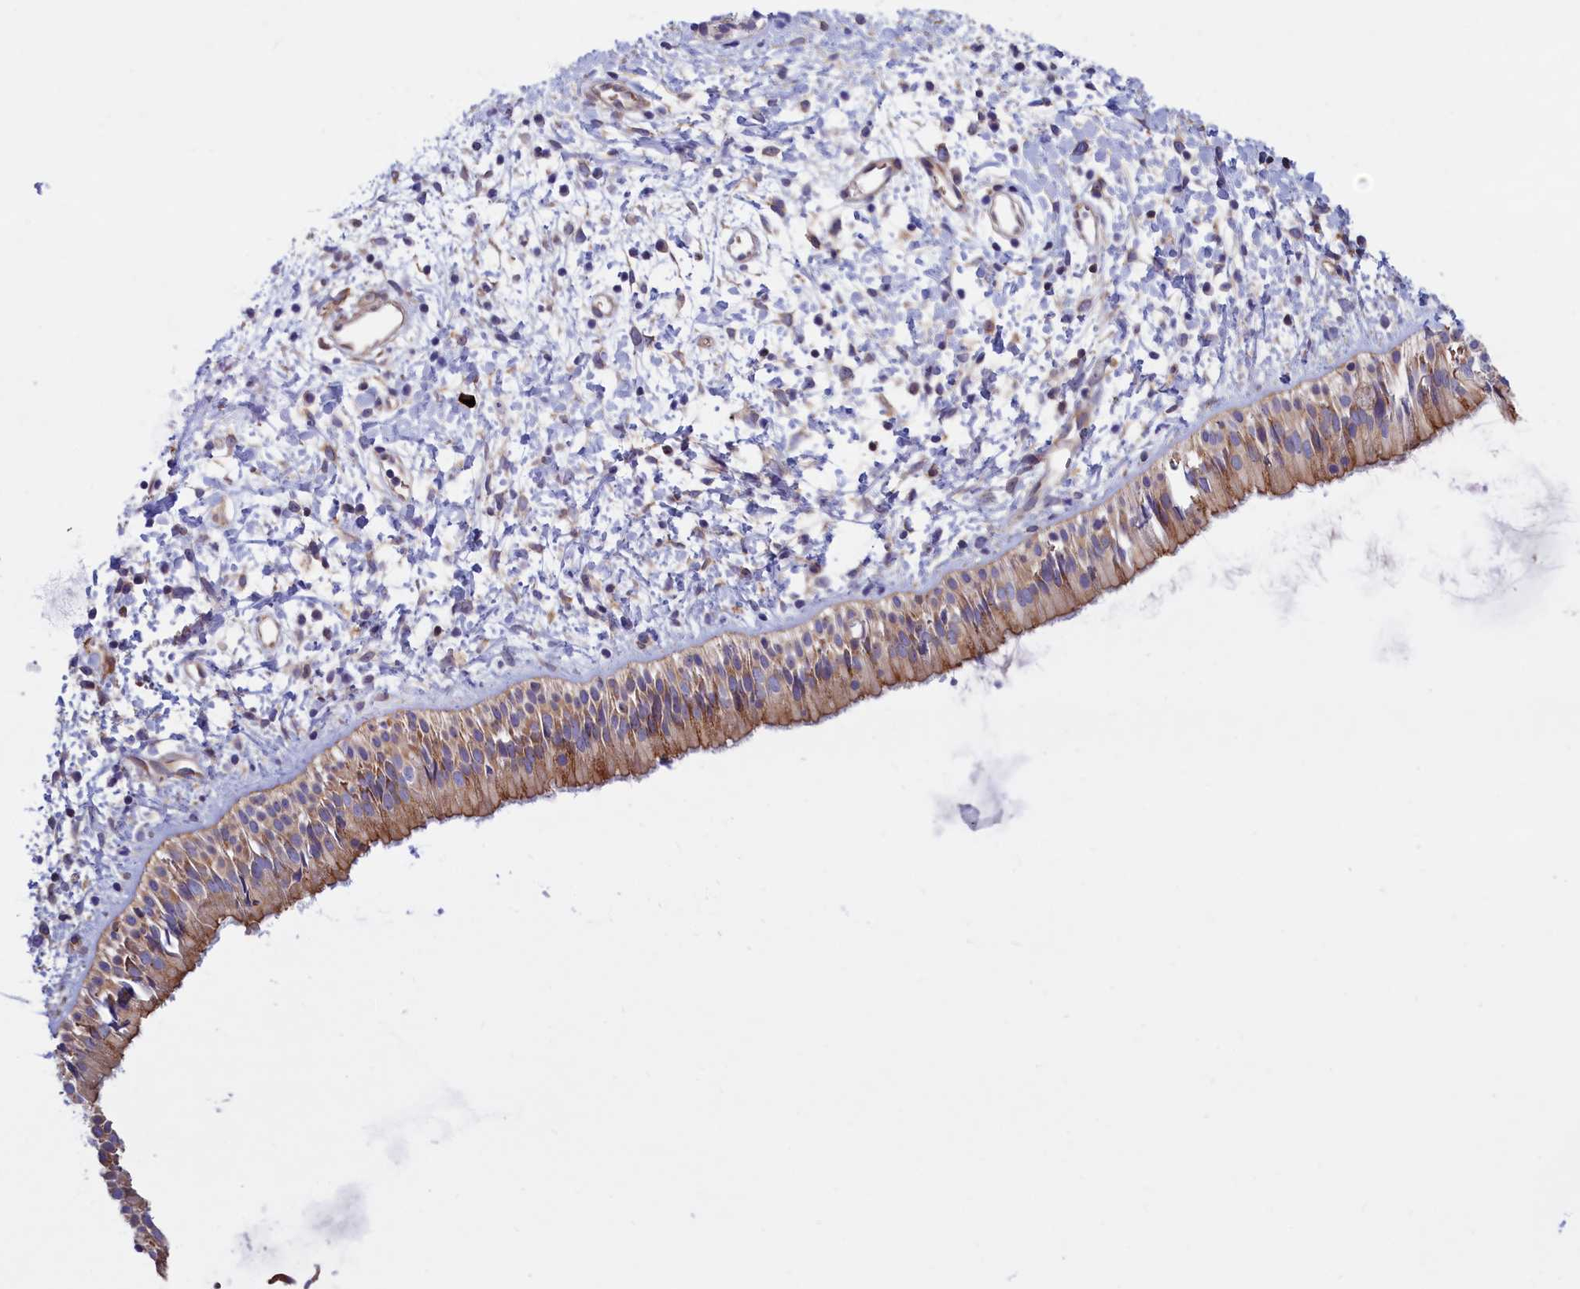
{"staining": {"intensity": "weak", "quantity": ">75%", "location": "cytoplasmic/membranous"}, "tissue": "nasopharynx", "cell_type": "Respiratory epithelial cells", "image_type": "normal", "snomed": [{"axis": "morphology", "description": "Normal tissue, NOS"}, {"axis": "topography", "description": "Nasopharynx"}], "caption": "A low amount of weak cytoplasmic/membranous expression is seen in about >75% of respiratory epithelial cells in normal nasopharynx.", "gene": "ABCC12", "patient": {"sex": "male", "age": 22}}